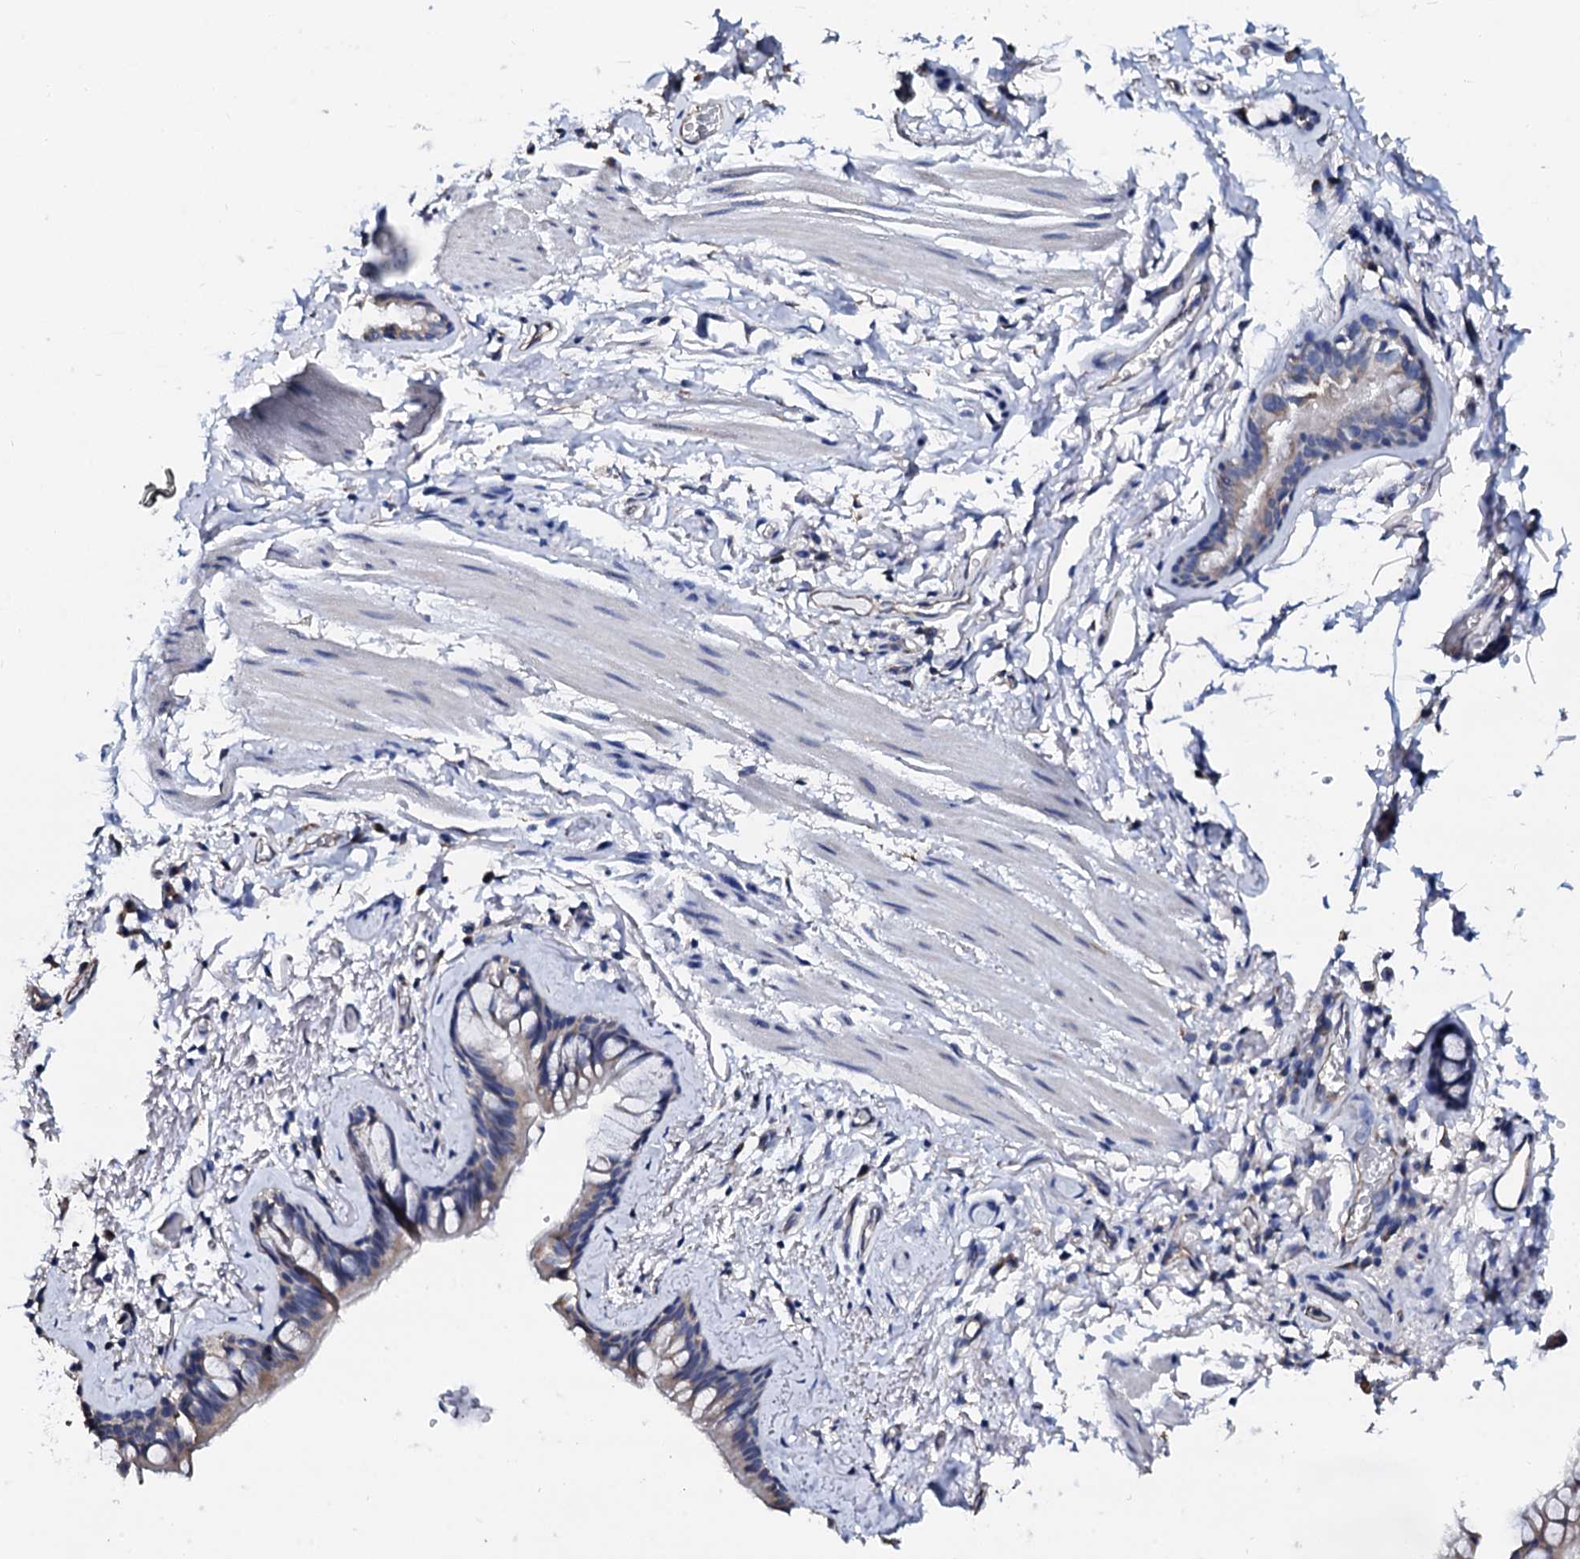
{"staining": {"intensity": "weak", "quantity": "<25%", "location": "cytoplasmic/membranous"}, "tissue": "bronchus", "cell_type": "Respiratory epithelial cells", "image_type": "normal", "snomed": [{"axis": "morphology", "description": "Normal tissue, NOS"}, {"axis": "topography", "description": "Cartilage tissue"}], "caption": "Respiratory epithelial cells show no significant protein positivity in unremarkable bronchus. (IHC, brightfield microscopy, high magnification).", "gene": "AKAP3", "patient": {"sex": "male", "age": 63}}